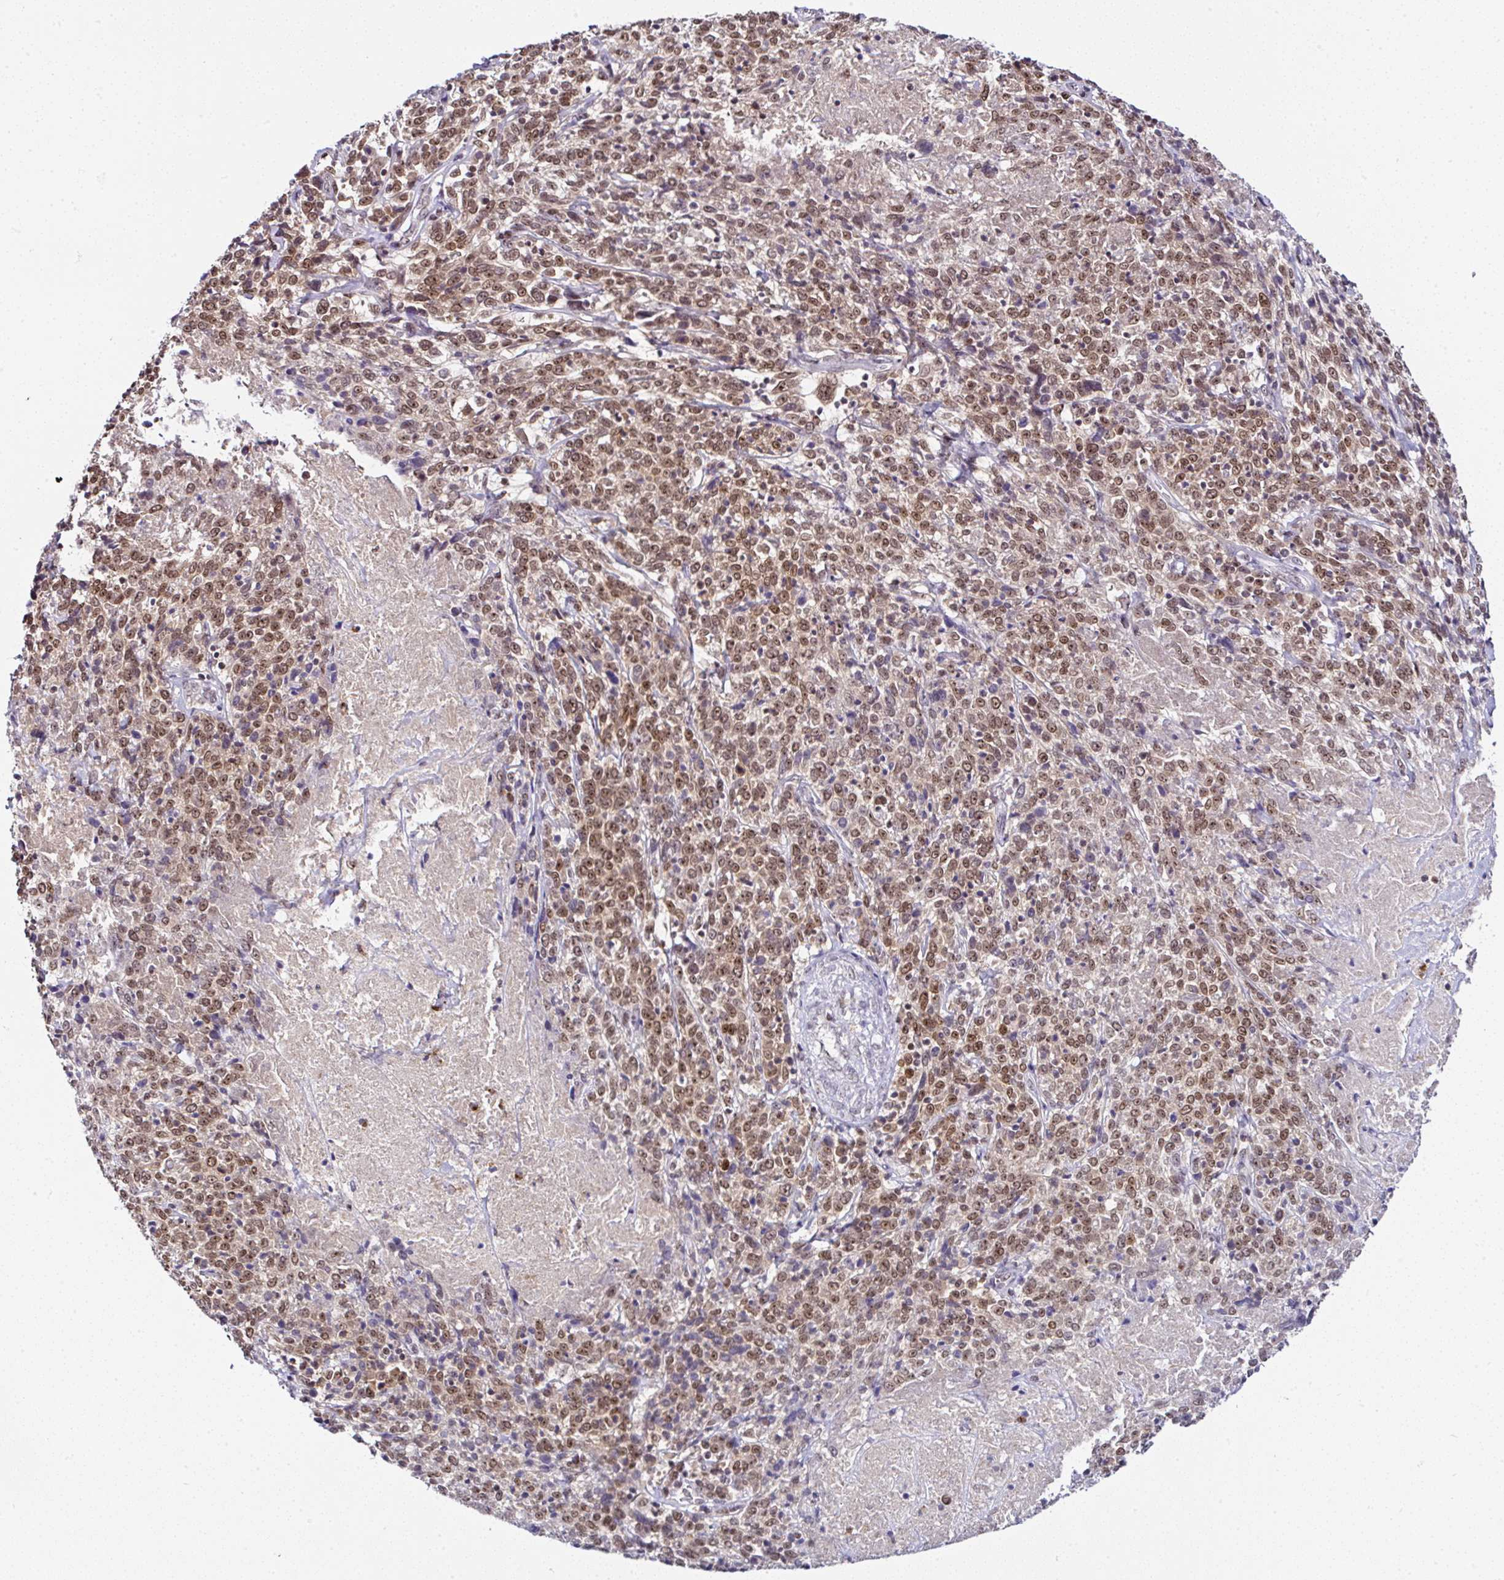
{"staining": {"intensity": "moderate", "quantity": ">75%", "location": "nuclear"}, "tissue": "cervical cancer", "cell_type": "Tumor cells", "image_type": "cancer", "snomed": [{"axis": "morphology", "description": "Squamous cell carcinoma, NOS"}, {"axis": "topography", "description": "Cervix"}], "caption": "About >75% of tumor cells in squamous cell carcinoma (cervical) demonstrate moderate nuclear protein expression as visualized by brown immunohistochemical staining.", "gene": "PTPN2", "patient": {"sex": "female", "age": 46}}